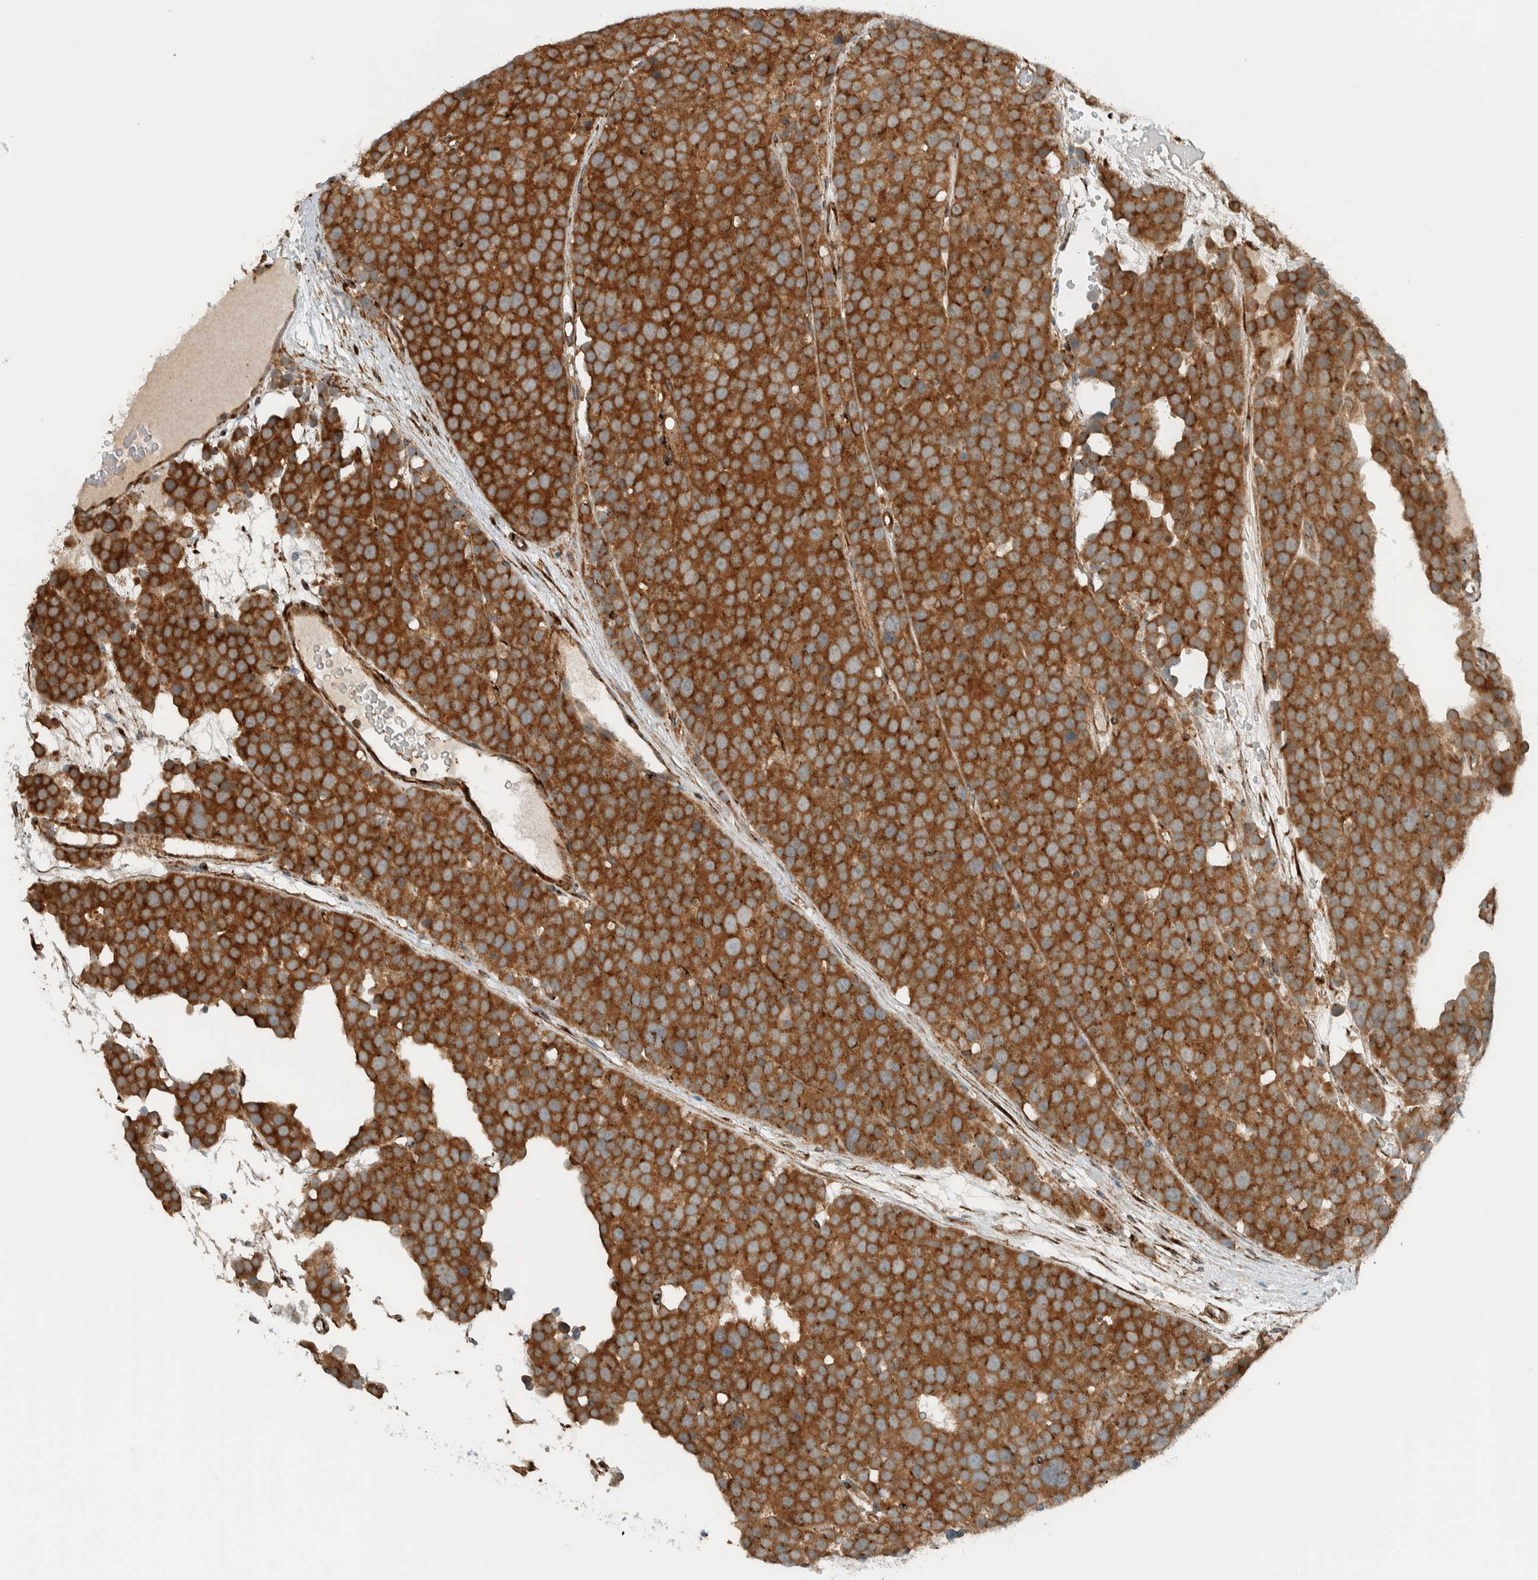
{"staining": {"intensity": "strong", "quantity": ">75%", "location": "cytoplasmic/membranous"}, "tissue": "testis cancer", "cell_type": "Tumor cells", "image_type": "cancer", "snomed": [{"axis": "morphology", "description": "Seminoma, NOS"}, {"axis": "topography", "description": "Testis"}], "caption": "High-magnification brightfield microscopy of seminoma (testis) stained with DAB (brown) and counterstained with hematoxylin (blue). tumor cells exhibit strong cytoplasmic/membranous positivity is identified in about>75% of cells.", "gene": "EXOC7", "patient": {"sex": "male", "age": 71}}